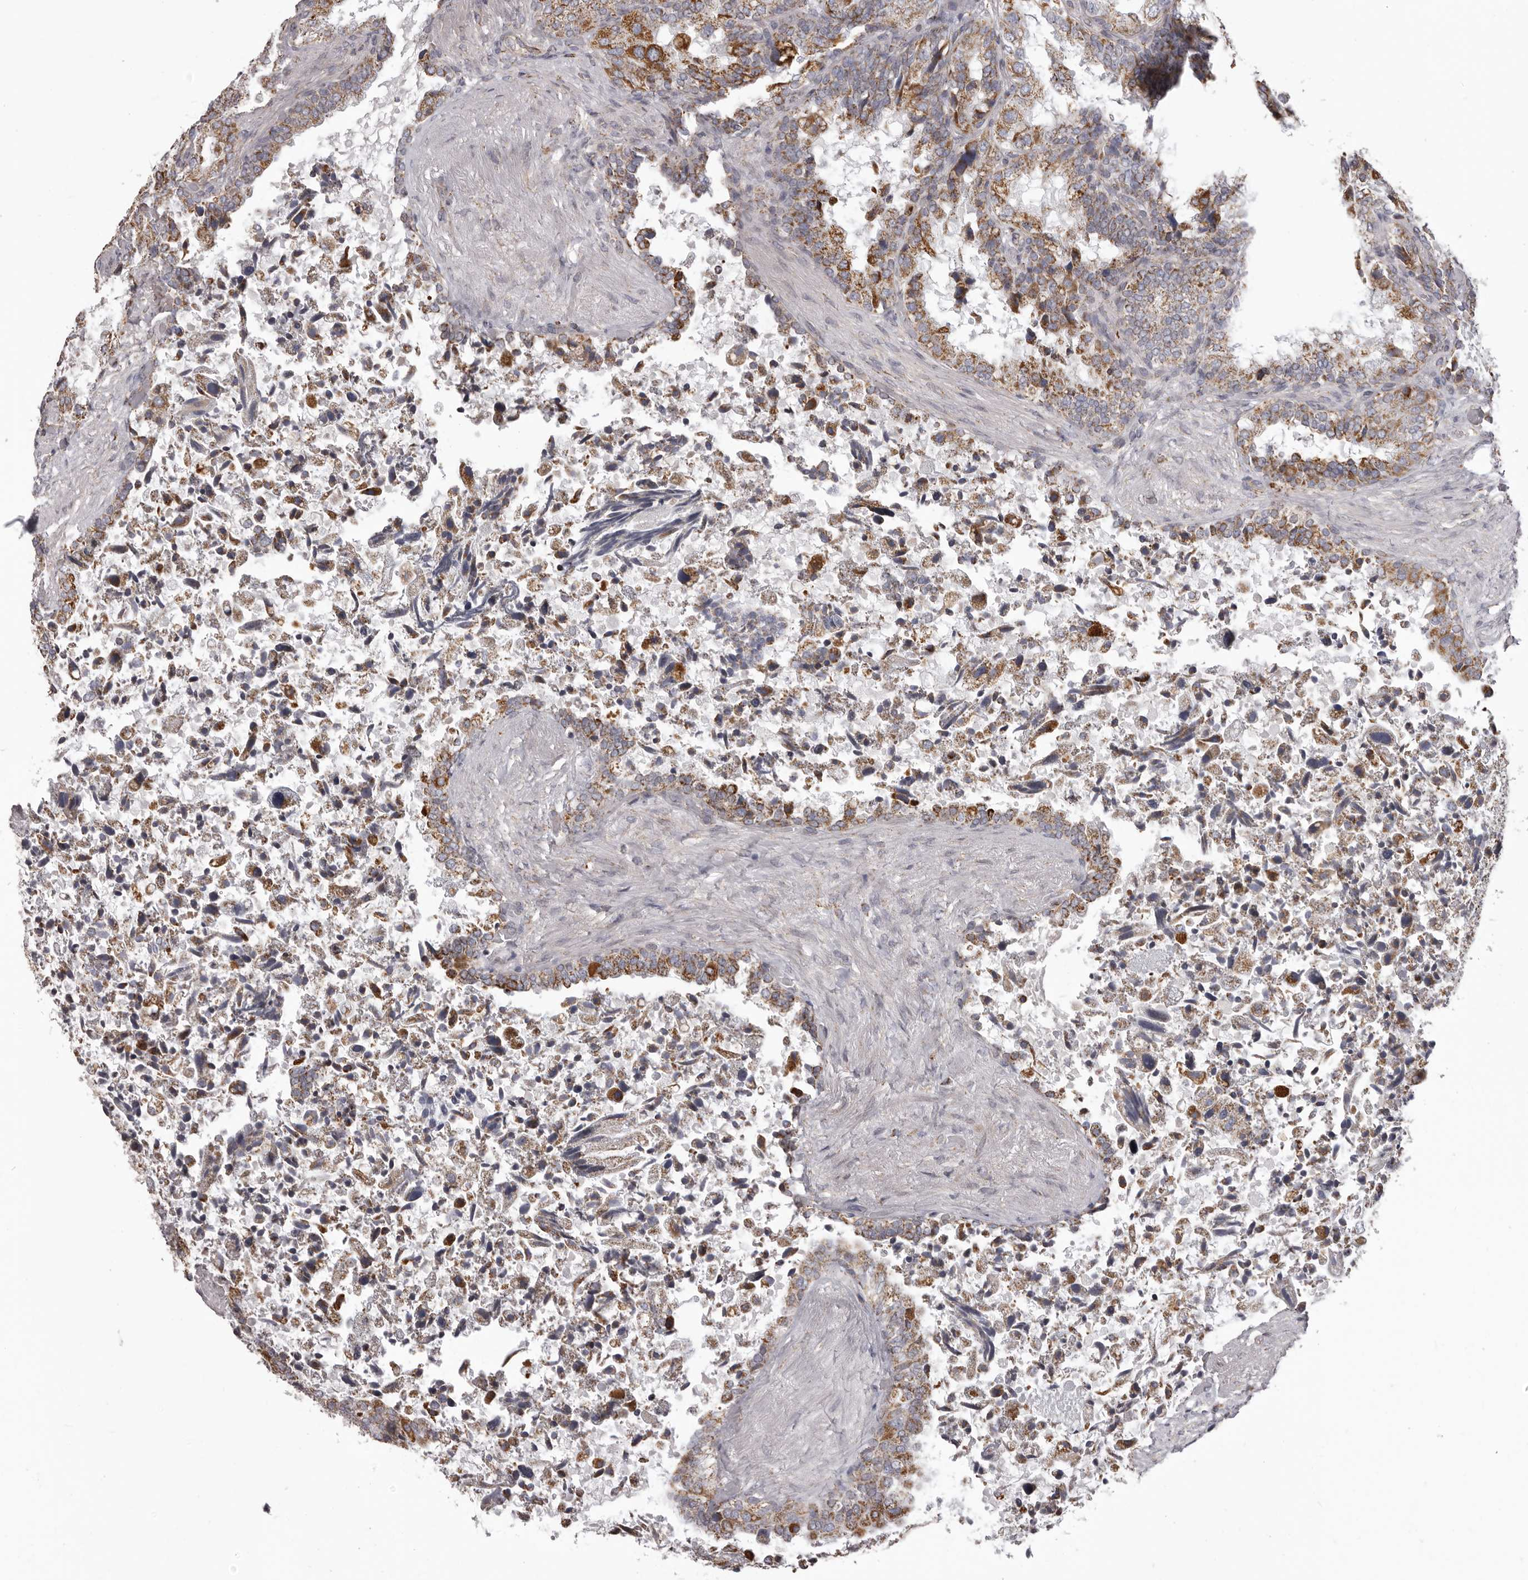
{"staining": {"intensity": "moderate", "quantity": ">75%", "location": "cytoplasmic/membranous"}, "tissue": "seminal vesicle", "cell_type": "Glandular cells", "image_type": "normal", "snomed": [{"axis": "morphology", "description": "Normal tissue, NOS"}, {"axis": "topography", "description": "Seminal veicle"}, {"axis": "topography", "description": "Peripheral nerve tissue"}], "caption": "The histopathology image demonstrates a brown stain indicating the presence of a protein in the cytoplasmic/membranous of glandular cells in seminal vesicle.", "gene": "CHRM2", "patient": {"sex": "male", "age": 63}}